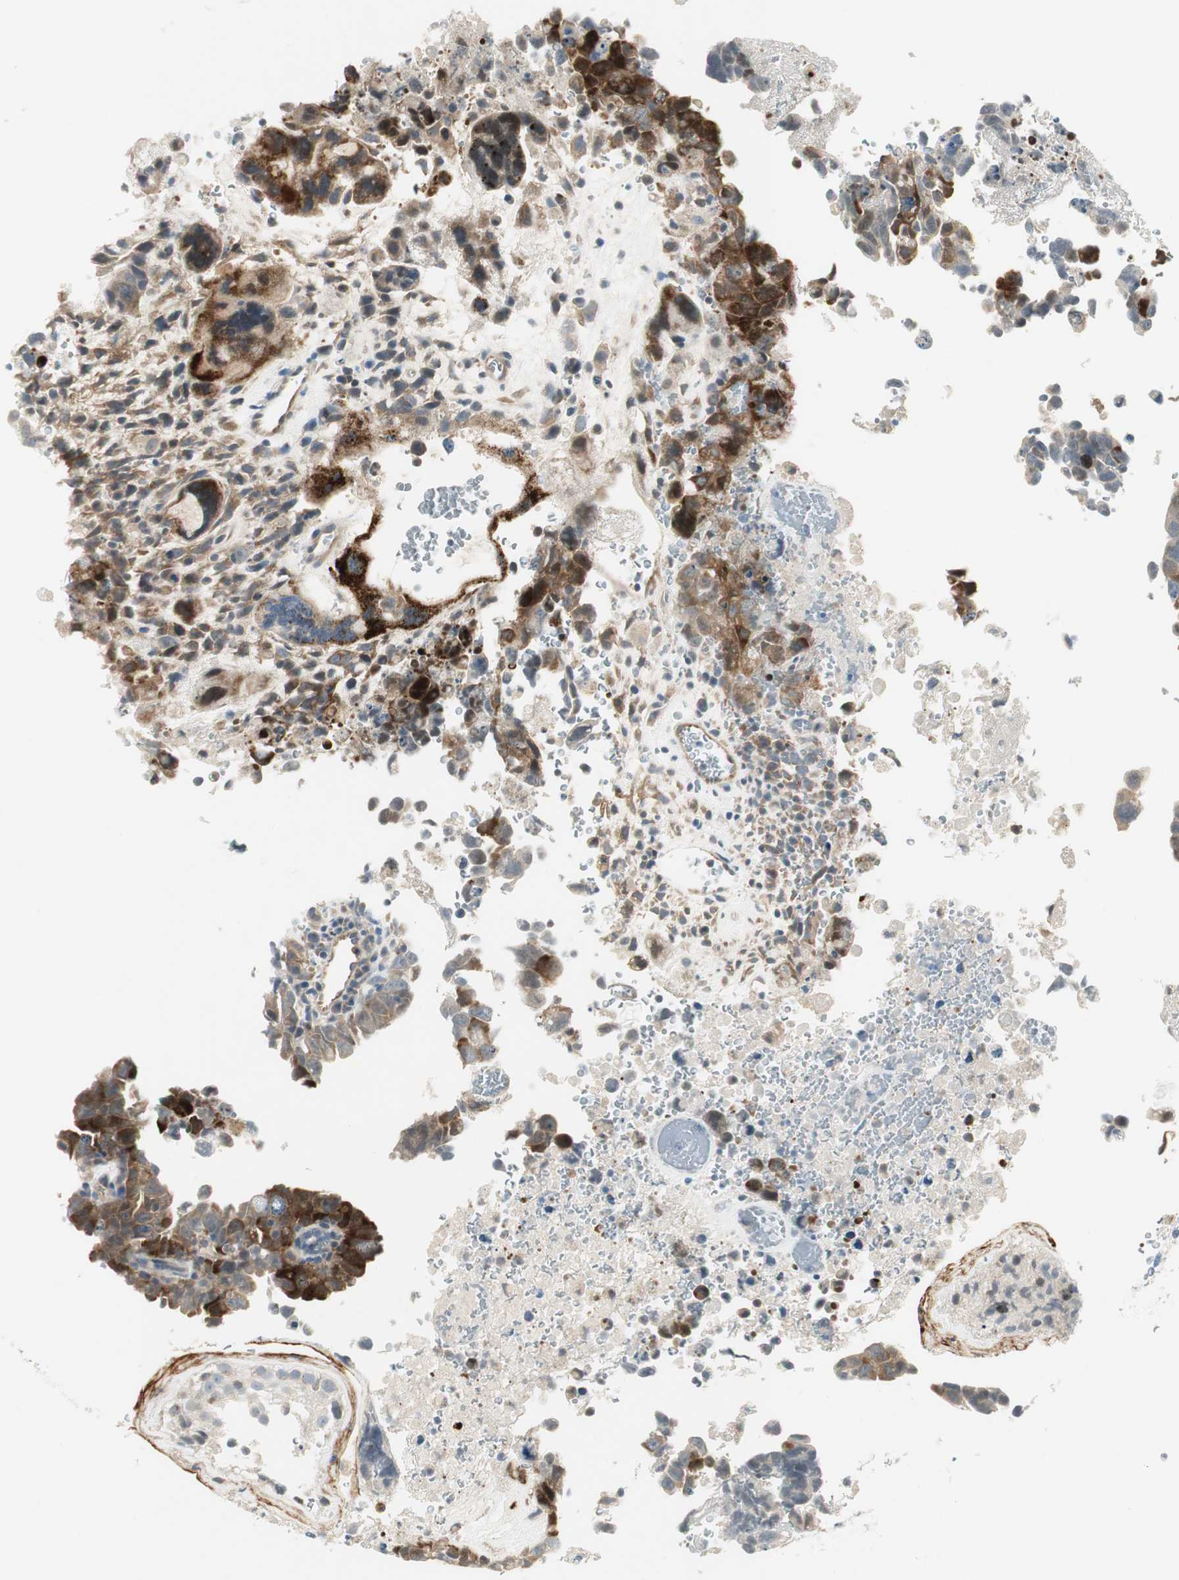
{"staining": {"intensity": "strong", "quantity": "25%-75%", "location": "cytoplasmic/membranous"}, "tissue": "testis cancer", "cell_type": "Tumor cells", "image_type": "cancer", "snomed": [{"axis": "morphology", "description": "Carcinoma, Embryonal, NOS"}, {"axis": "topography", "description": "Testis"}], "caption": "The micrograph exhibits staining of testis embryonal carcinoma, revealing strong cytoplasmic/membranous protein staining (brown color) within tumor cells.", "gene": "STON1-GTF2A1L", "patient": {"sex": "male", "age": 28}}